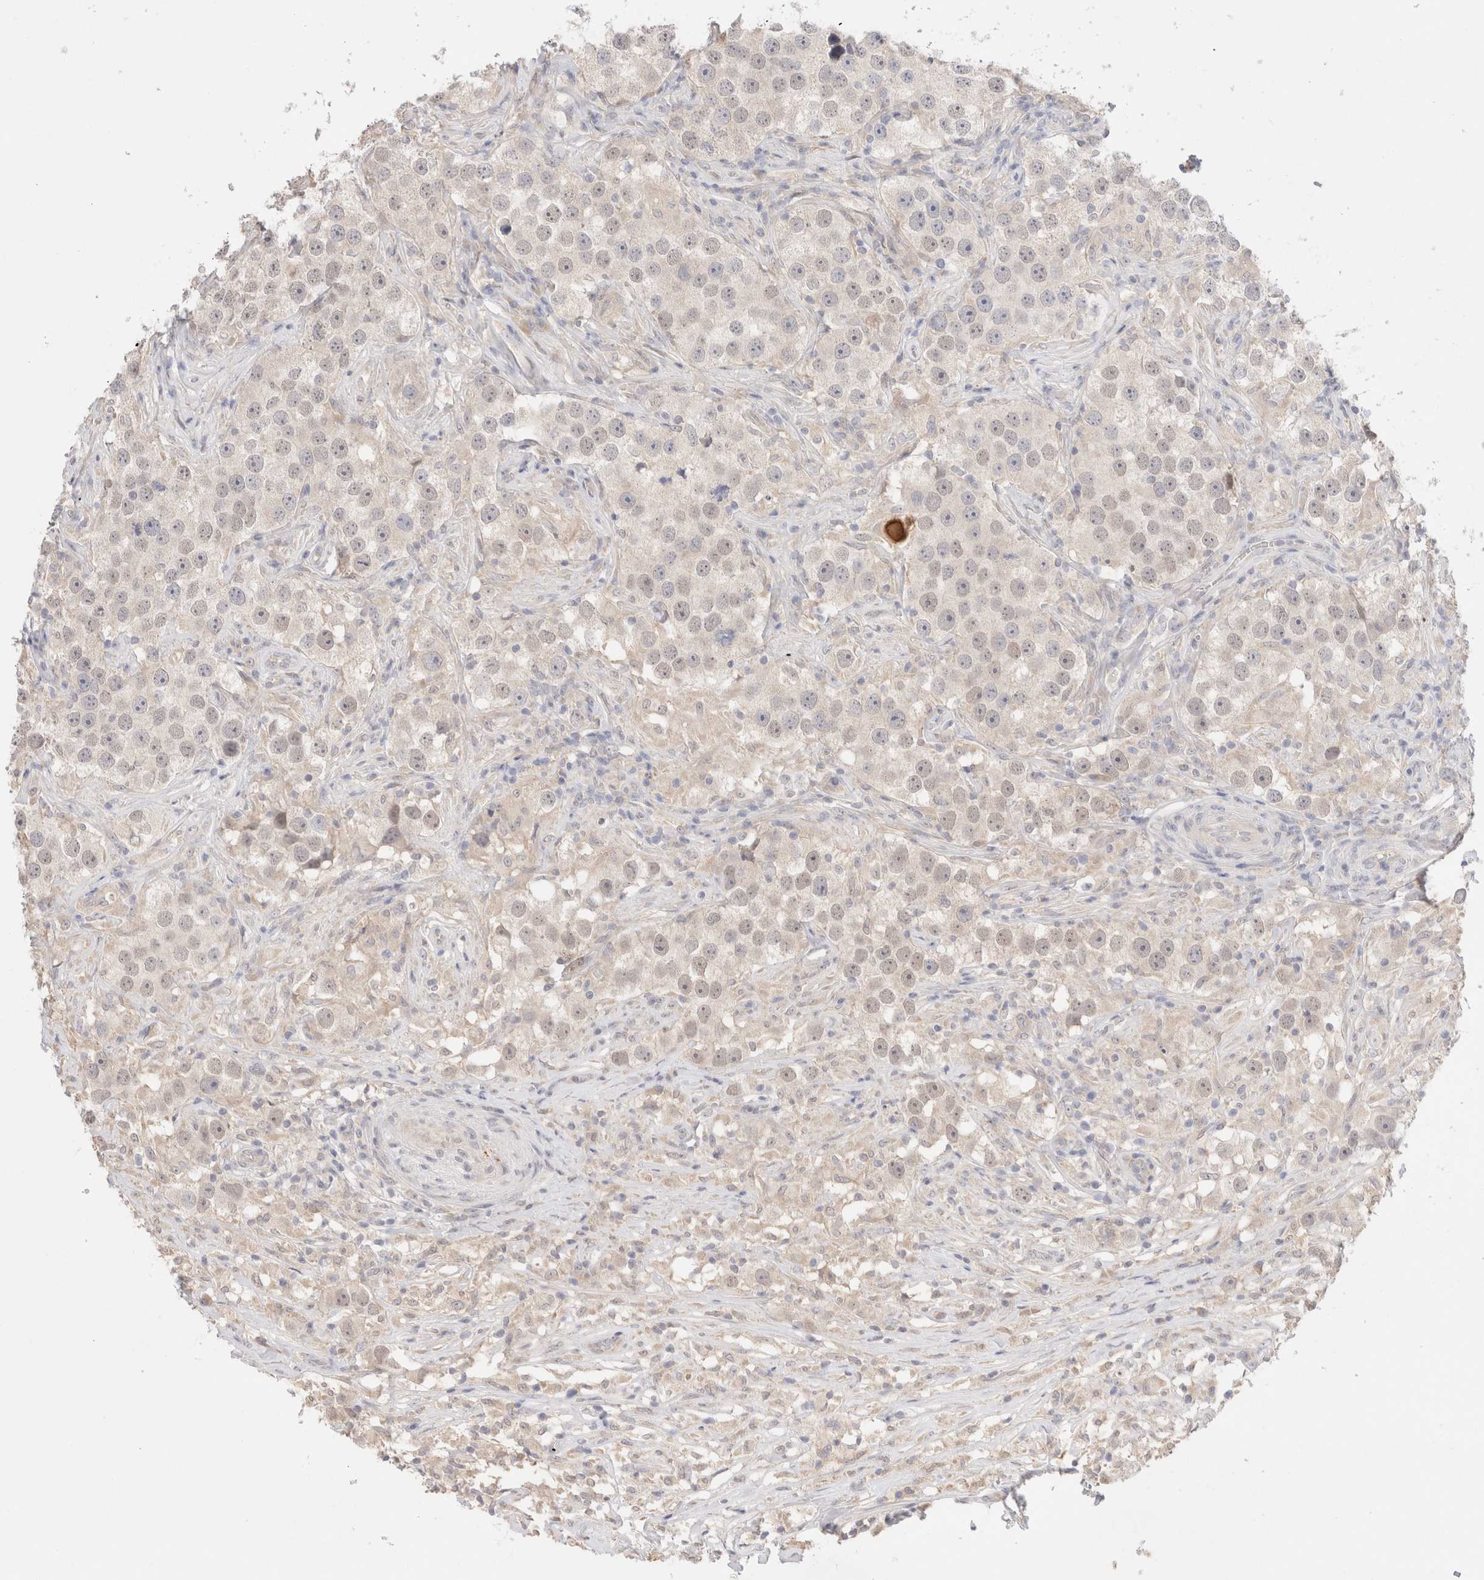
{"staining": {"intensity": "negative", "quantity": "none", "location": "none"}, "tissue": "testis cancer", "cell_type": "Tumor cells", "image_type": "cancer", "snomed": [{"axis": "morphology", "description": "Seminoma, NOS"}, {"axis": "topography", "description": "Testis"}], "caption": "Immunohistochemical staining of seminoma (testis) exhibits no significant staining in tumor cells.", "gene": "SPATA20", "patient": {"sex": "male", "age": 49}}